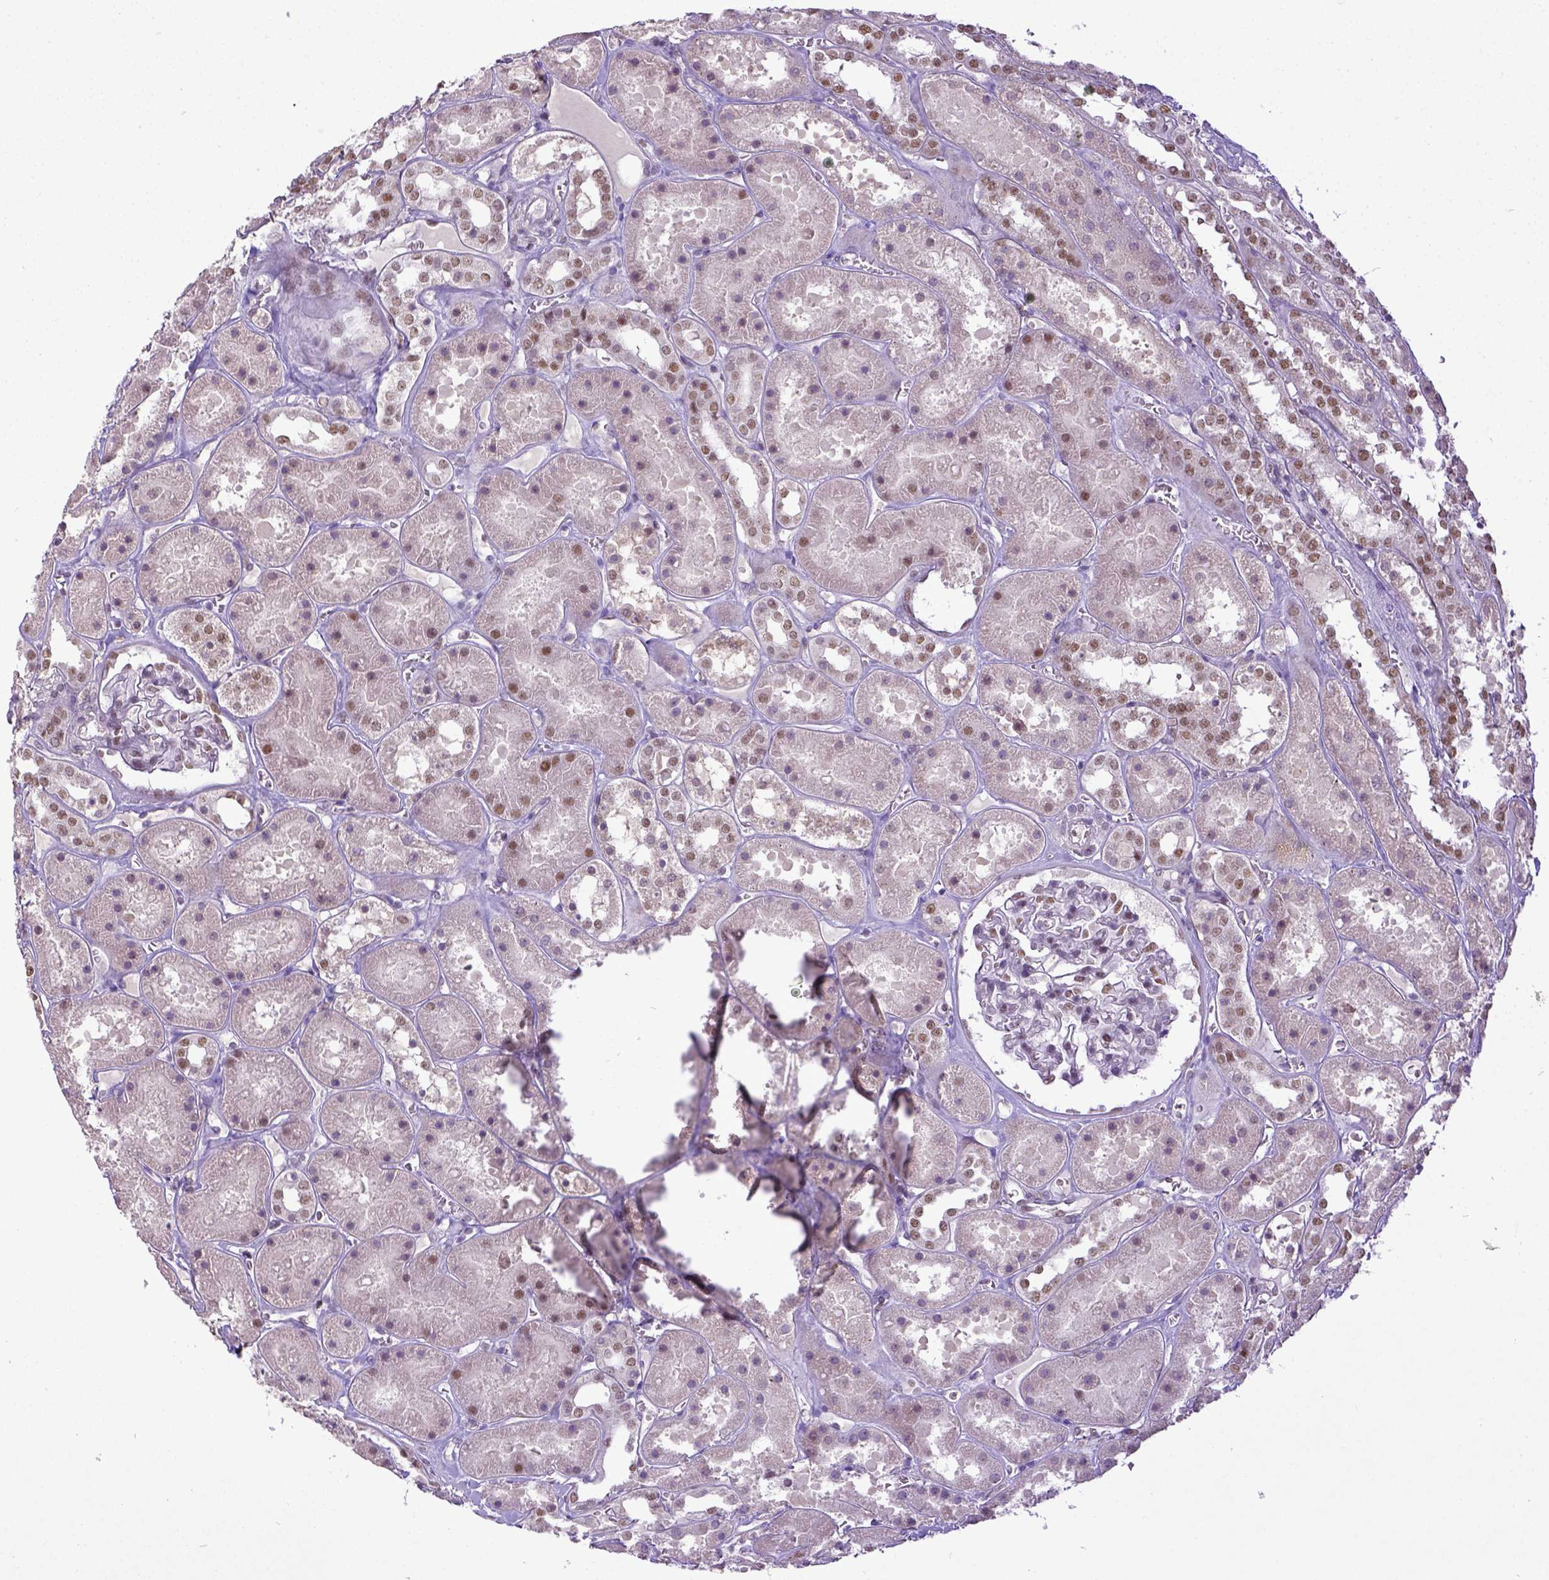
{"staining": {"intensity": "moderate", "quantity": "25%-75%", "location": "nuclear"}, "tissue": "kidney", "cell_type": "Cells in glomeruli", "image_type": "normal", "snomed": [{"axis": "morphology", "description": "Normal tissue, NOS"}, {"axis": "topography", "description": "Kidney"}], "caption": "Moderate nuclear expression for a protein is appreciated in about 25%-75% of cells in glomeruli of unremarkable kidney using IHC.", "gene": "ERCC1", "patient": {"sex": "female", "age": 41}}